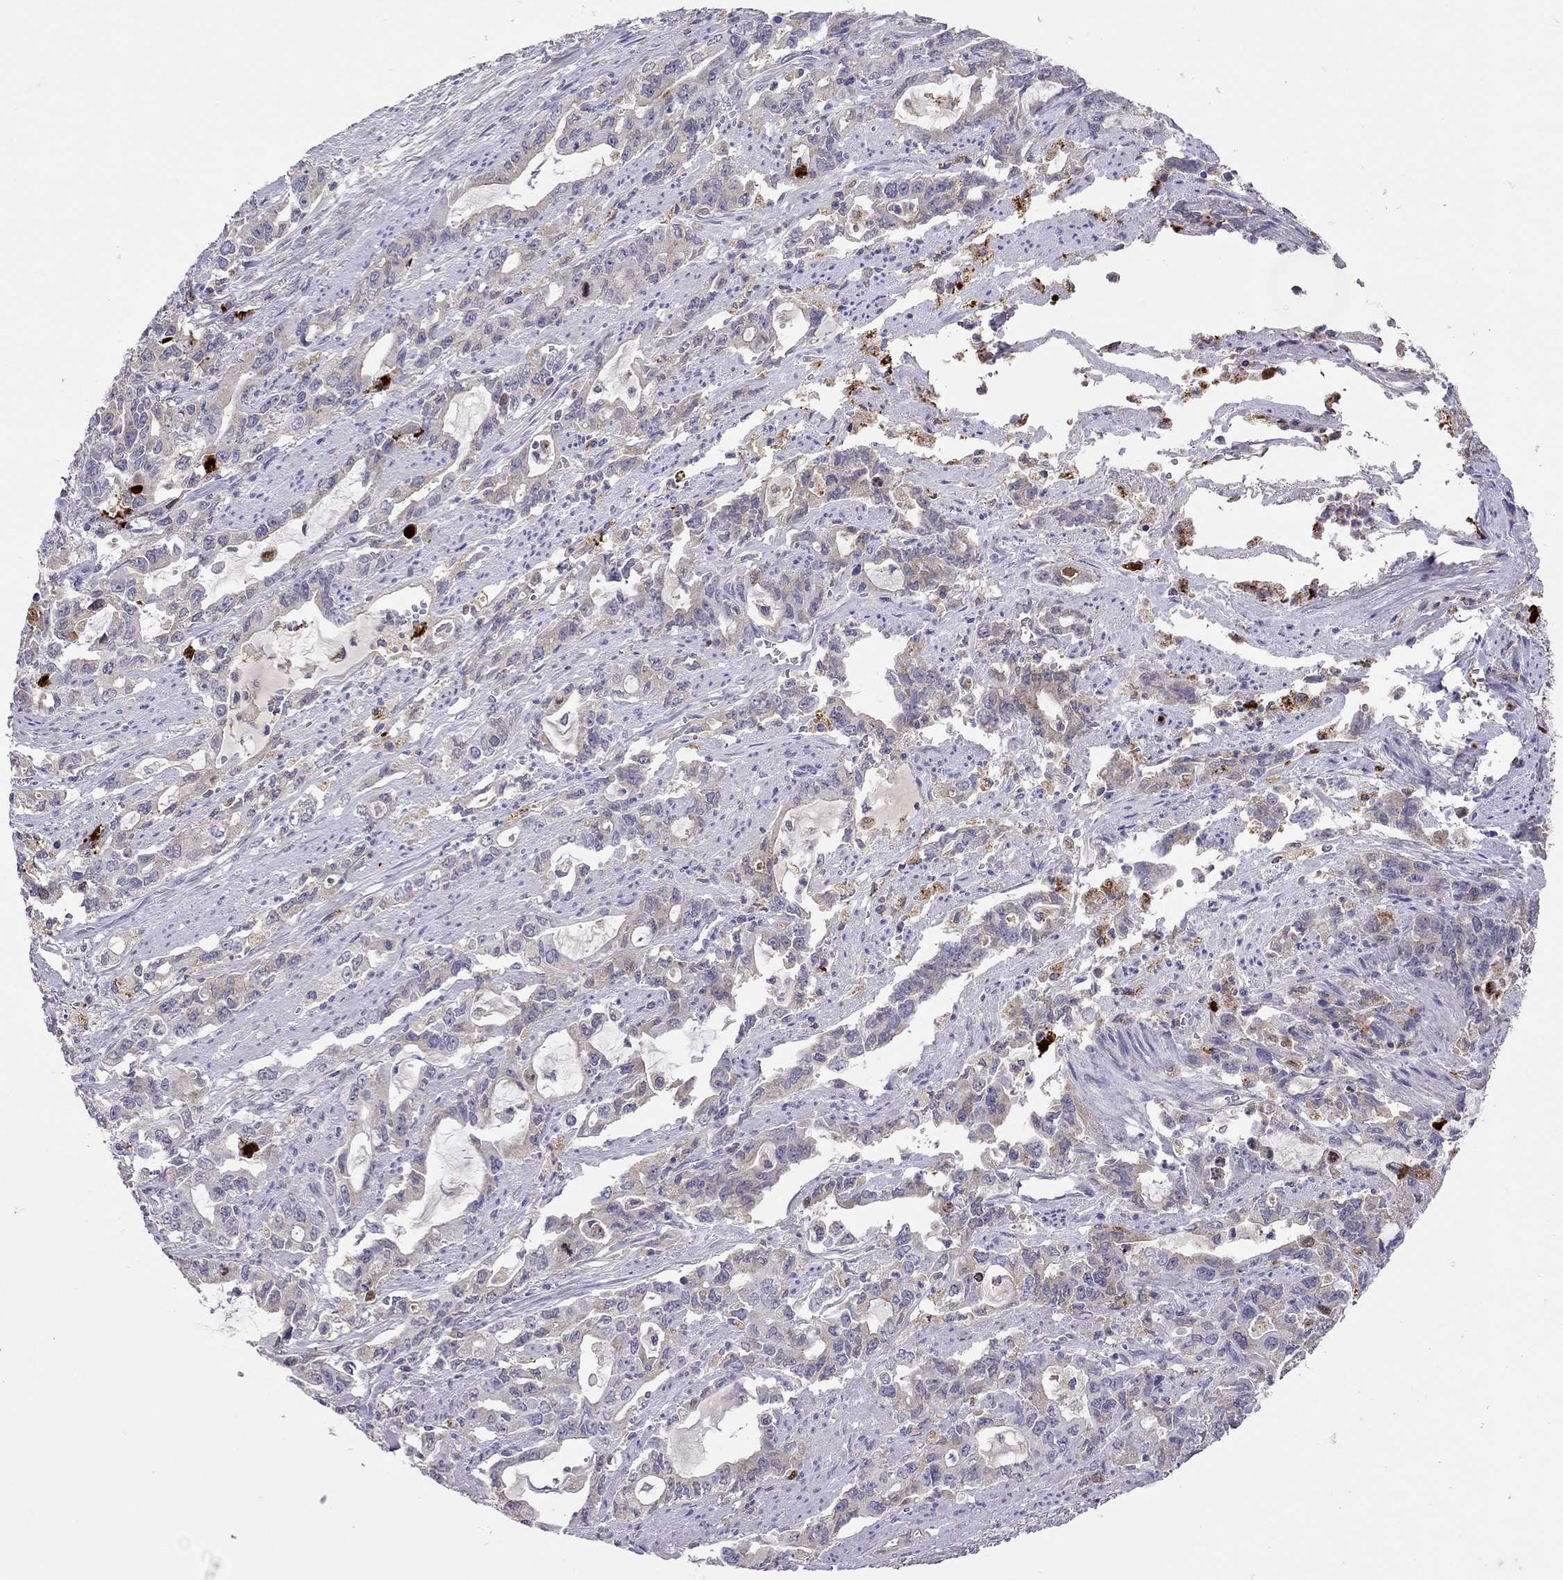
{"staining": {"intensity": "weak", "quantity": "<25%", "location": "cytoplasmic/membranous"}, "tissue": "stomach cancer", "cell_type": "Tumor cells", "image_type": "cancer", "snomed": [{"axis": "morphology", "description": "Adenocarcinoma, NOS"}, {"axis": "topography", "description": "Stomach, upper"}], "caption": "Immunohistochemical staining of adenocarcinoma (stomach) reveals no significant expression in tumor cells.", "gene": "SERPINA3", "patient": {"sex": "male", "age": 85}}